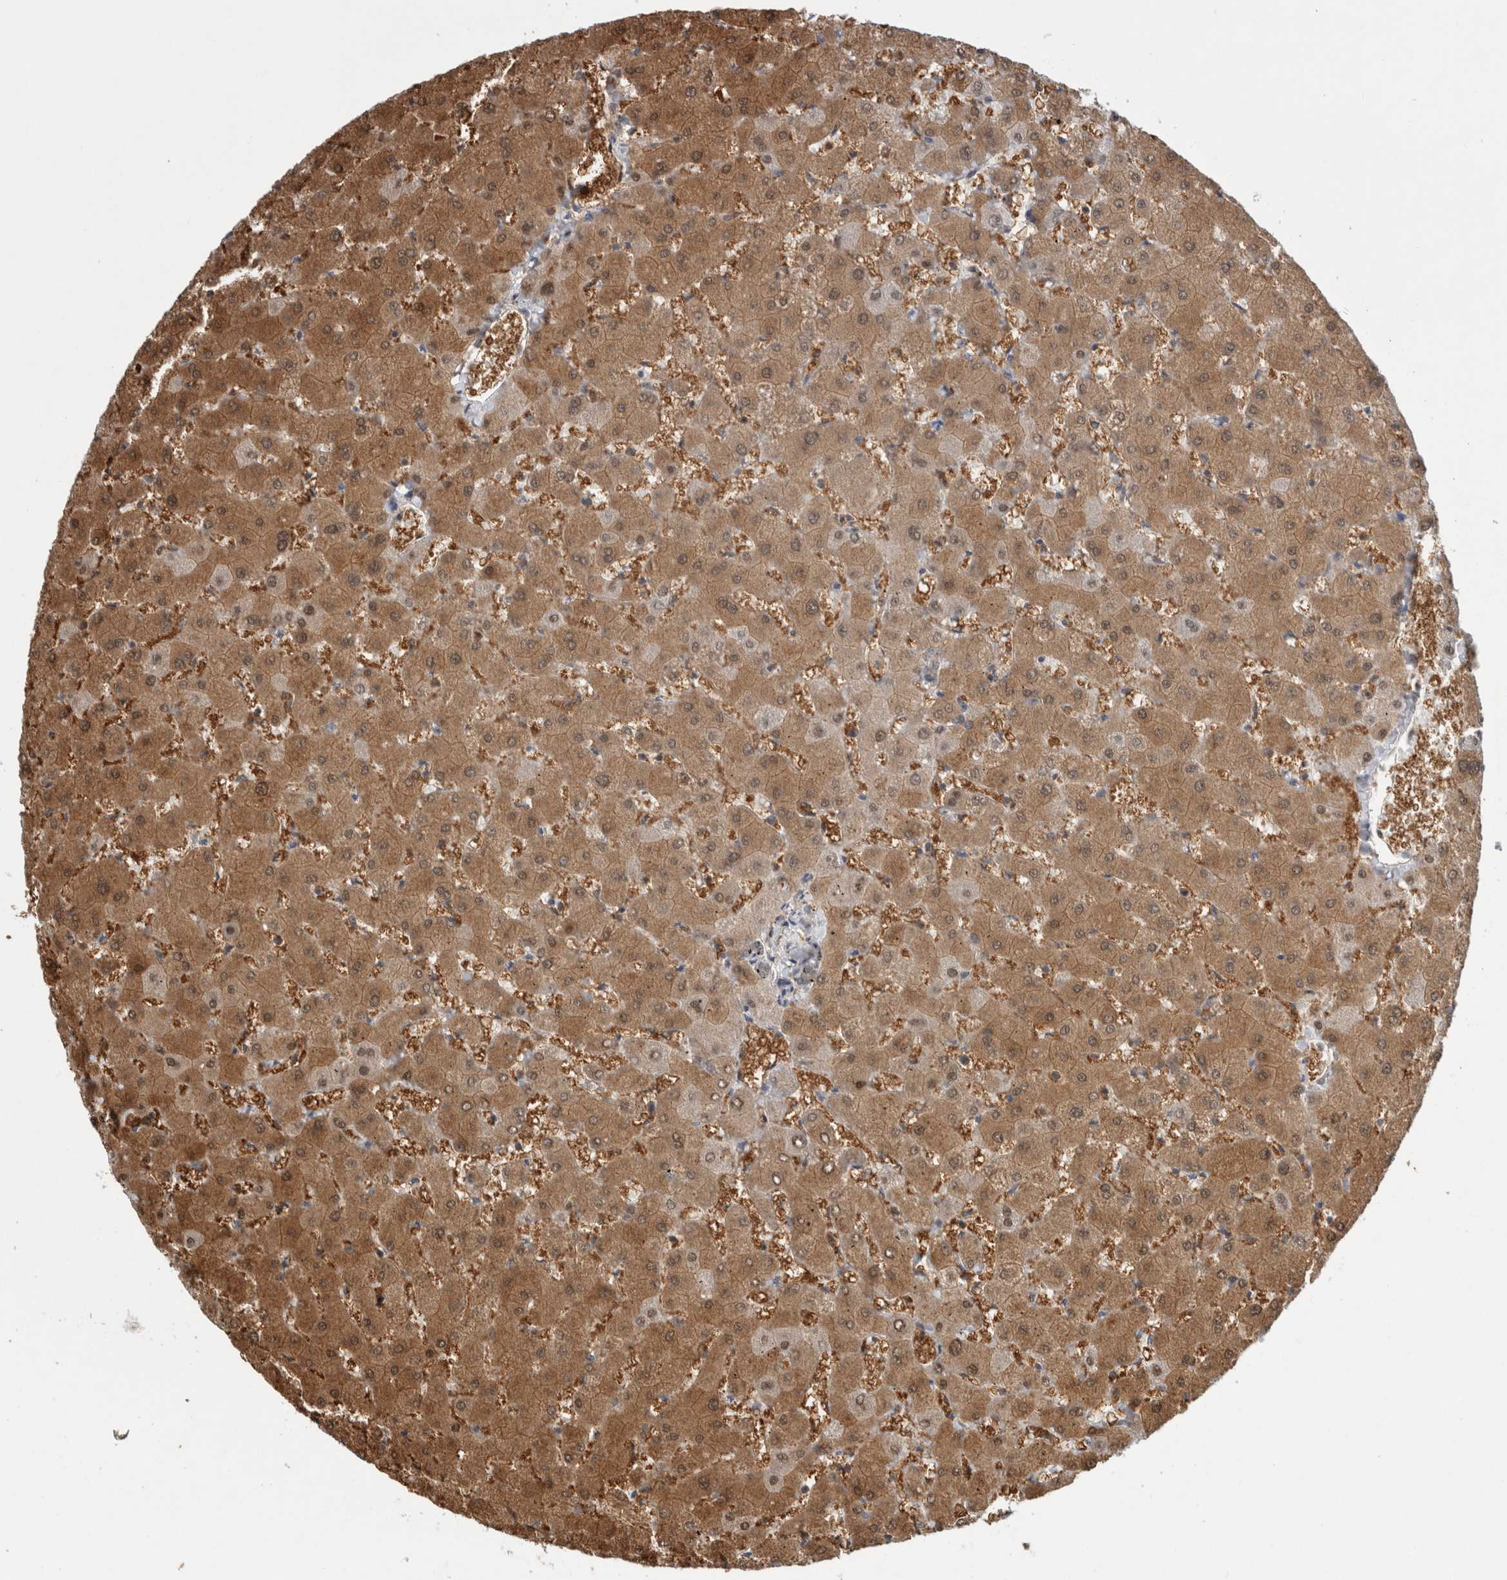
{"staining": {"intensity": "weak", "quantity": "25%-75%", "location": "cytoplasmic/membranous"}, "tissue": "liver", "cell_type": "Cholangiocytes", "image_type": "normal", "snomed": [{"axis": "morphology", "description": "Normal tissue, NOS"}, {"axis": "topography", "description": "Liver"}], "caption": "A high-resolution micrograph shows immunohistochemistry staining of benign liver, which demonstrates weak cytoplasmic/membranous positivity in approximately 25%-75% of cholangiocytes. (IHC, brightfield microscopy, high magnification).", "gene": "ASTN2", "patient": {"sex": "female", "age": 63}}